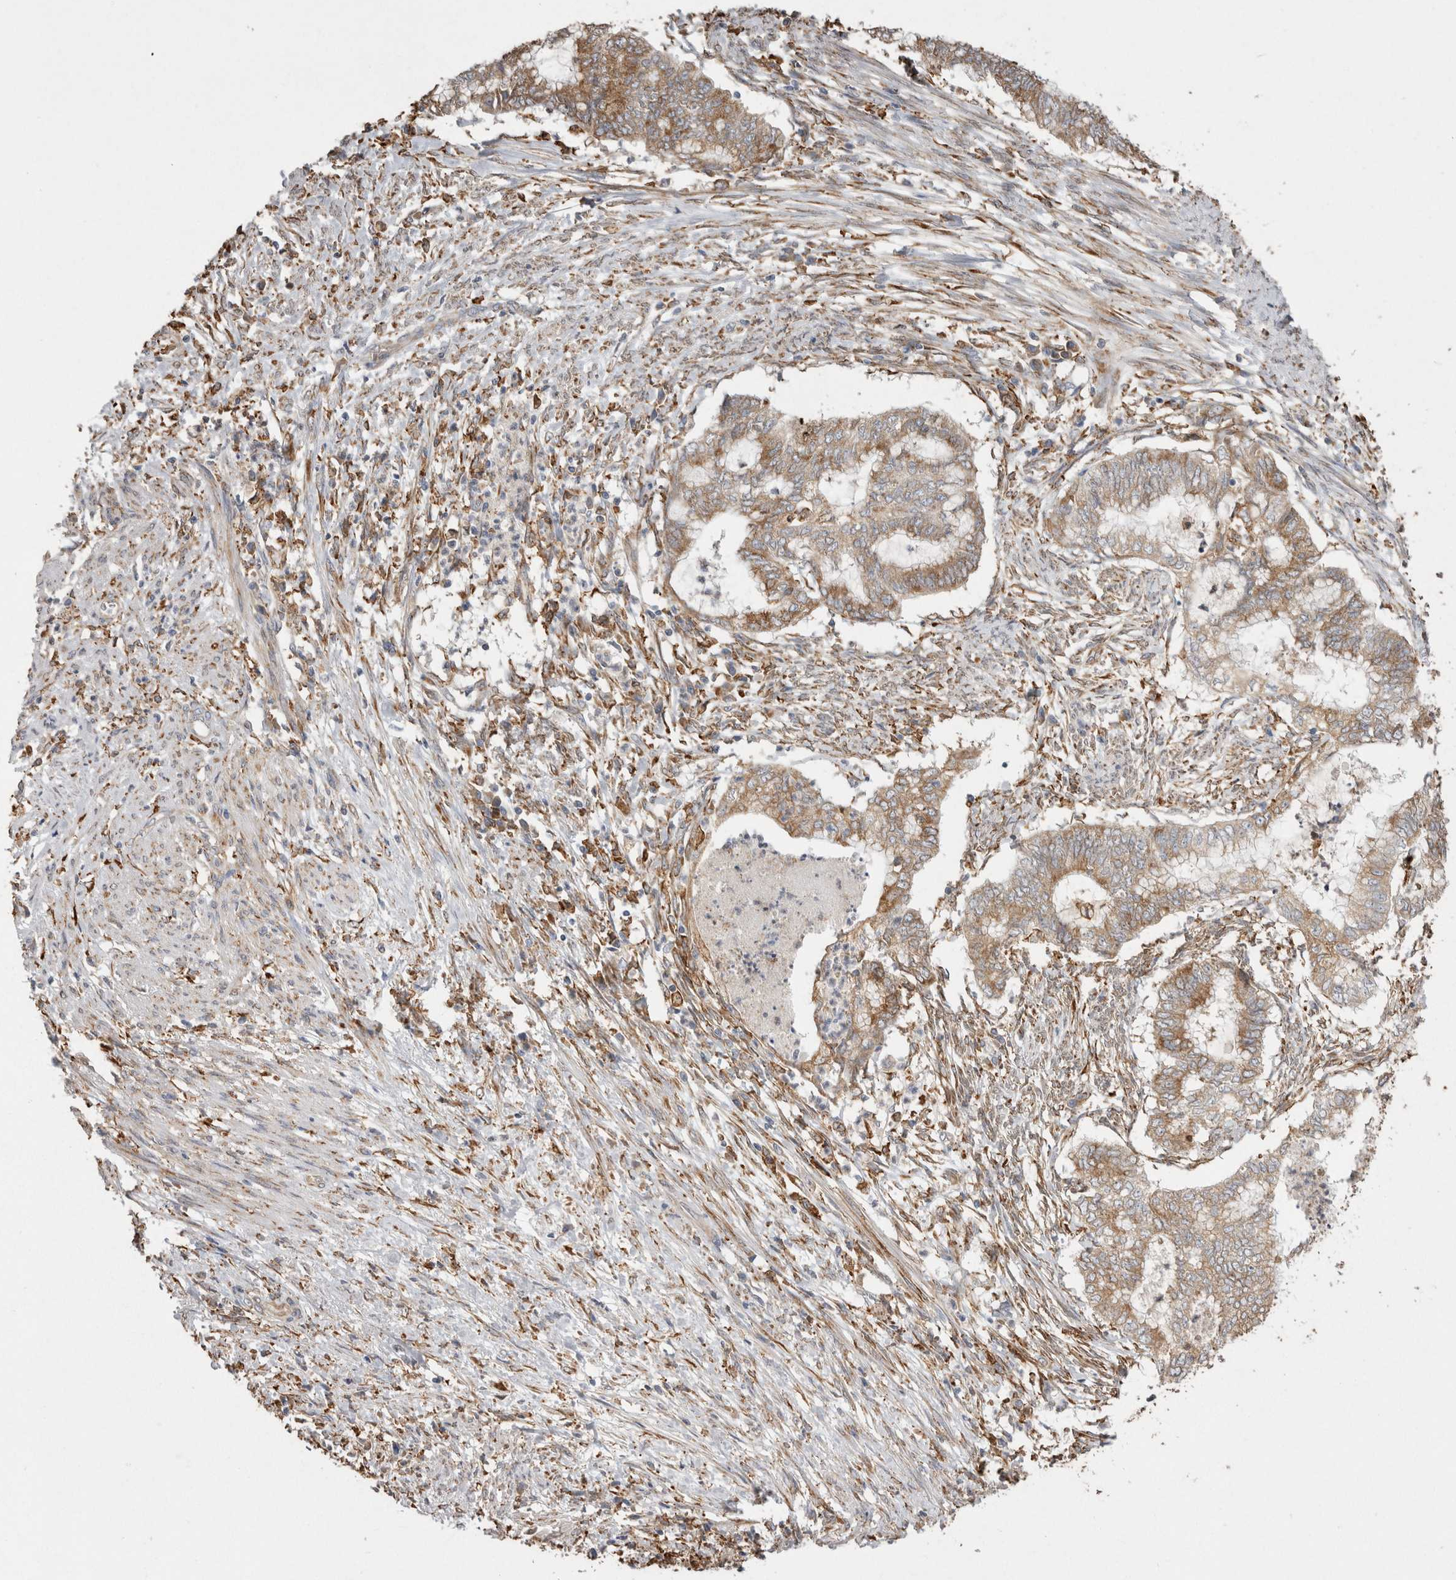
{"staining": {"intensity": "moderate", "quantity": ">75%", "location": "cytoplasmic/membranous"}, "tissue": "endometrial cancer", "cell_type": "Tumor cells", "image_type": "cancer", "snomed": [{"axis": "morphology", "description": "Necrosis, NOS"}, {"axis": "morphology", "description": "Adenocarcinoma, NOS"}, {"axis": "topography", "description": "Endometrium"}], "caption": "A histopathology image showing moderate cytoplasmic/membranous expression in about >75% of tumor cells in endometrial cancer, as visualized by brown immunohistochemical staining.", "gene": "LRPAP1", "patient": {"sex": "female", "age": 79}}